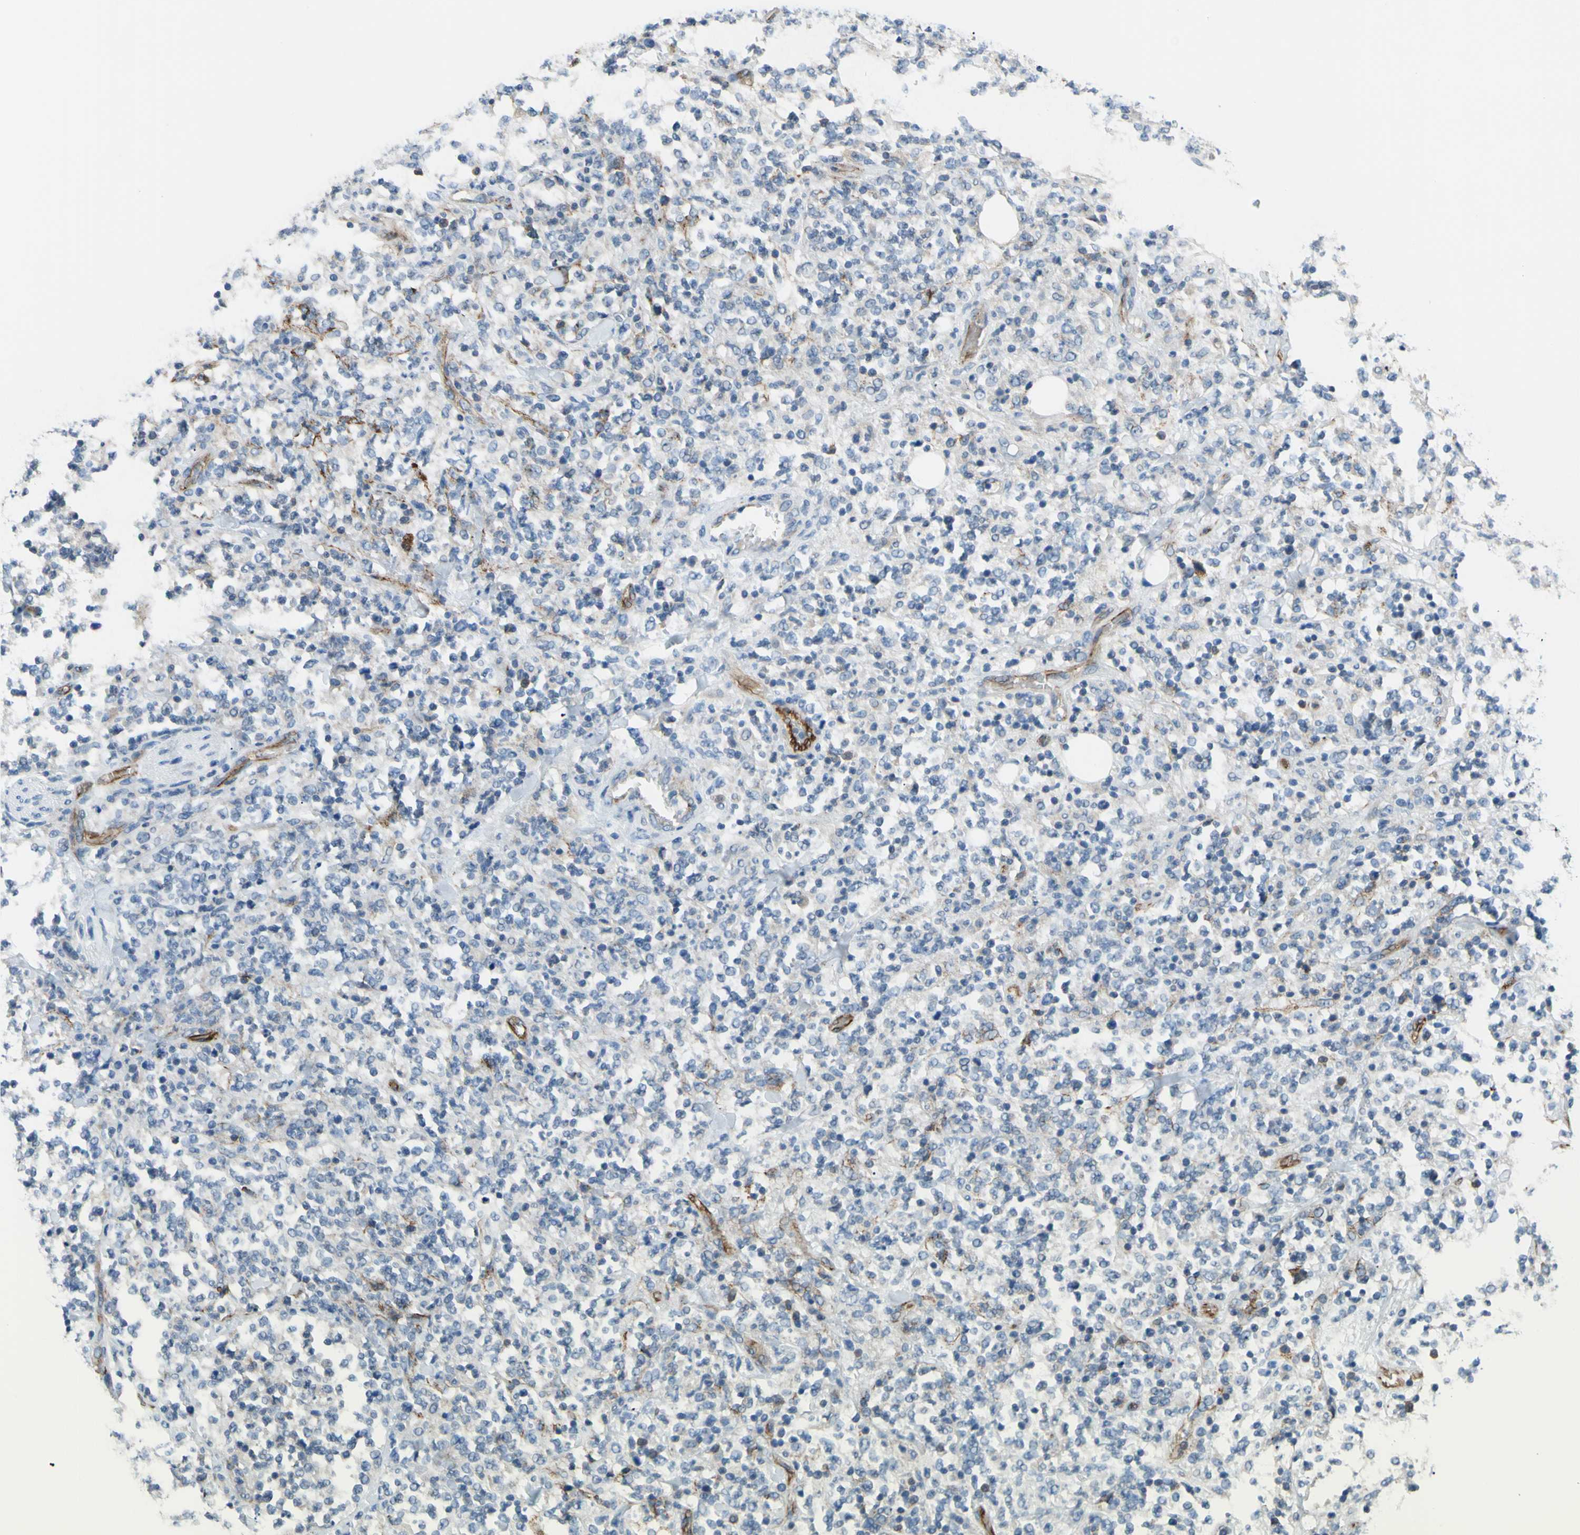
{"staining": {"intensity": "negative", "quantity": "none", "location": "none"}, "tissue": "lymphoma", "cell_type": "Tumor cells", "image_type": "cancer", "snomed": [{"axis": "morphology", "description": "Malignant lymphoma, non-Hodgkin's type, High grade"}, {"axis": "topography", "description": "Soft tissue"}], "caption": "An image of human malignant lymphoma, non-Hodgkin's type (high-grade) is negative for staining in tumor cells.", "gene": "PRRG2", "patient": {"sex": "male", "age": 18}}